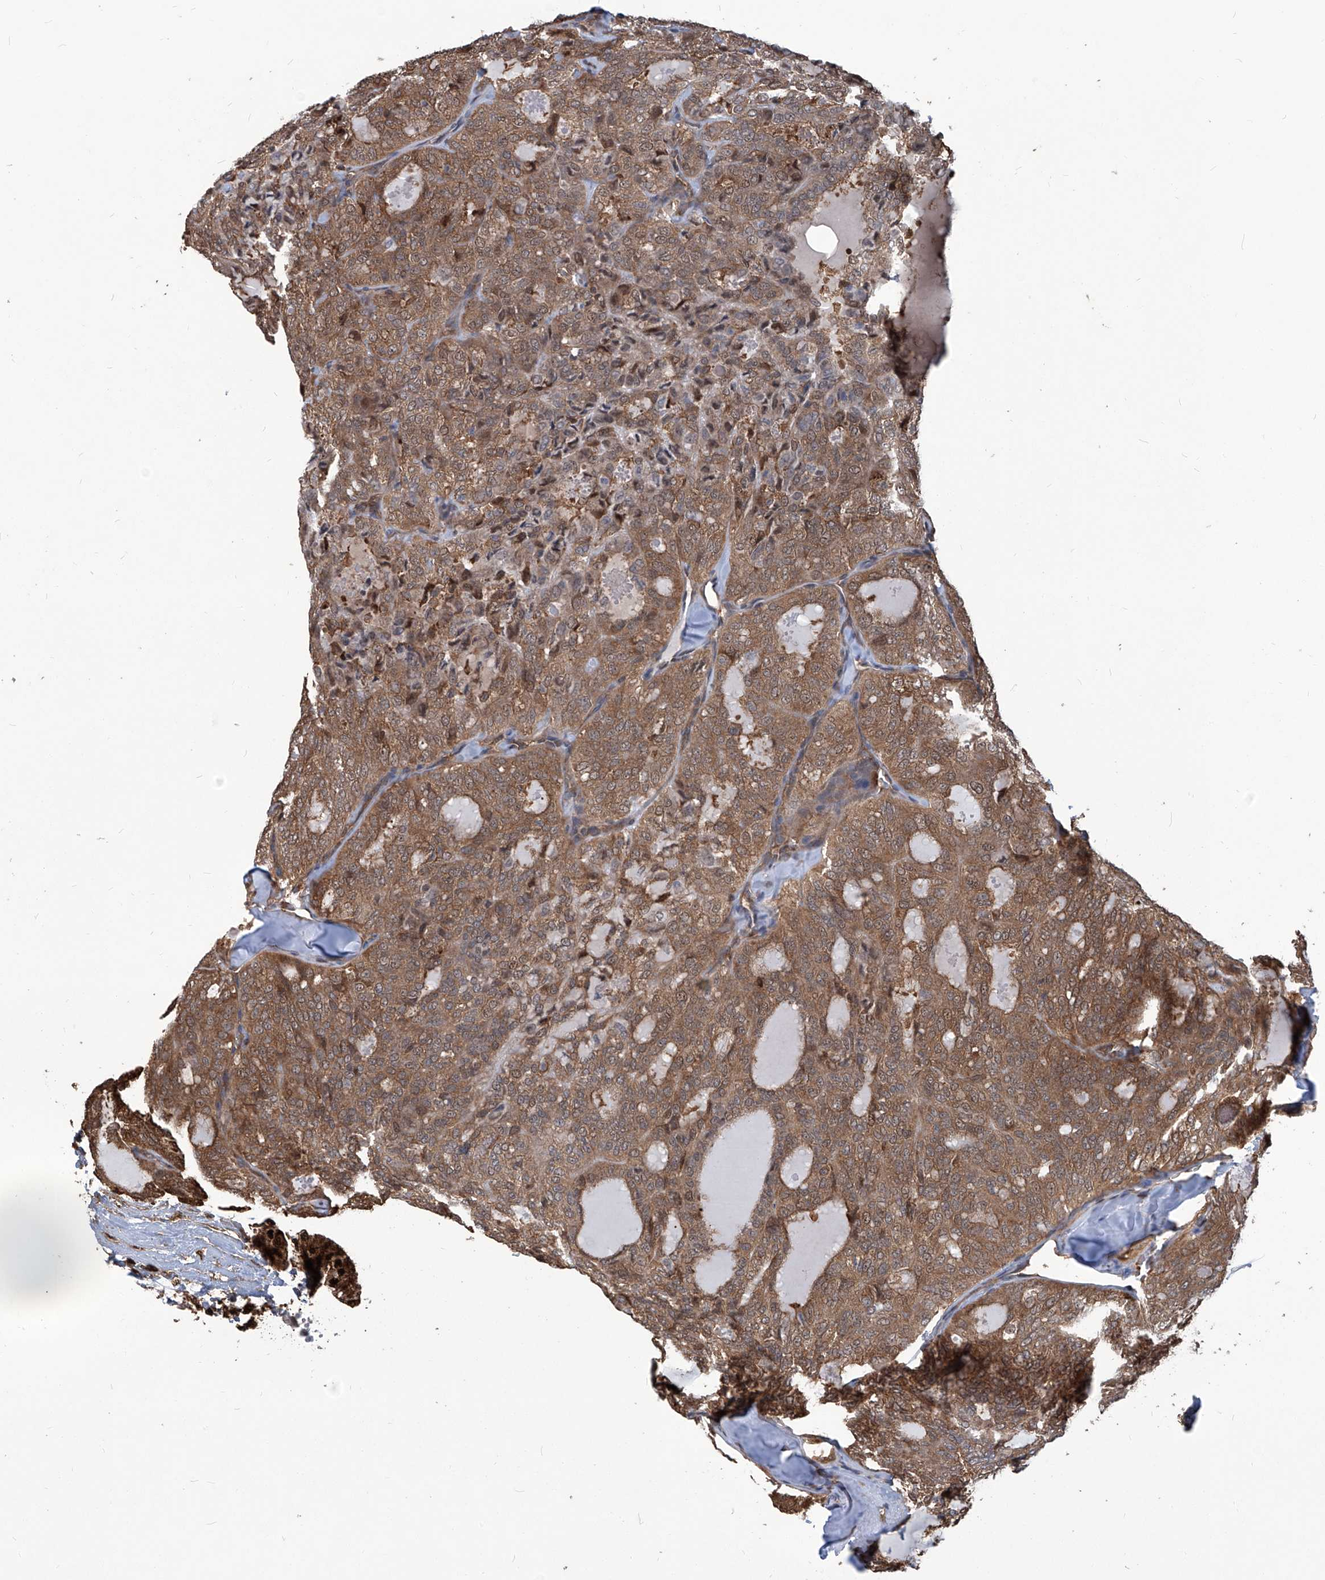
{"staining": {"intensity": "moderate", "quantity": ">75%", "location": "cytoplasmic/membranous"}, "tissue": "thyroid cancer", "cell_type": "Tumor cells", "image_type": "cancer", "snomed": [{"axis": "morphology", "description": "Follicular adenoma carcinoma, NOS"}, {"axis": "topography", "description": "Thyroid gland"}], "caption": "This histopathology image reveals immunohistochemistry (IHC) staining of thyroid cancer (follicular adenoma carcinoma), with medium moderate cytoplasmic/membranous staining in approximately >75% of tumor cells.", "gene": "PSMB1", "patient": {"sex": "male", "age": 75}}